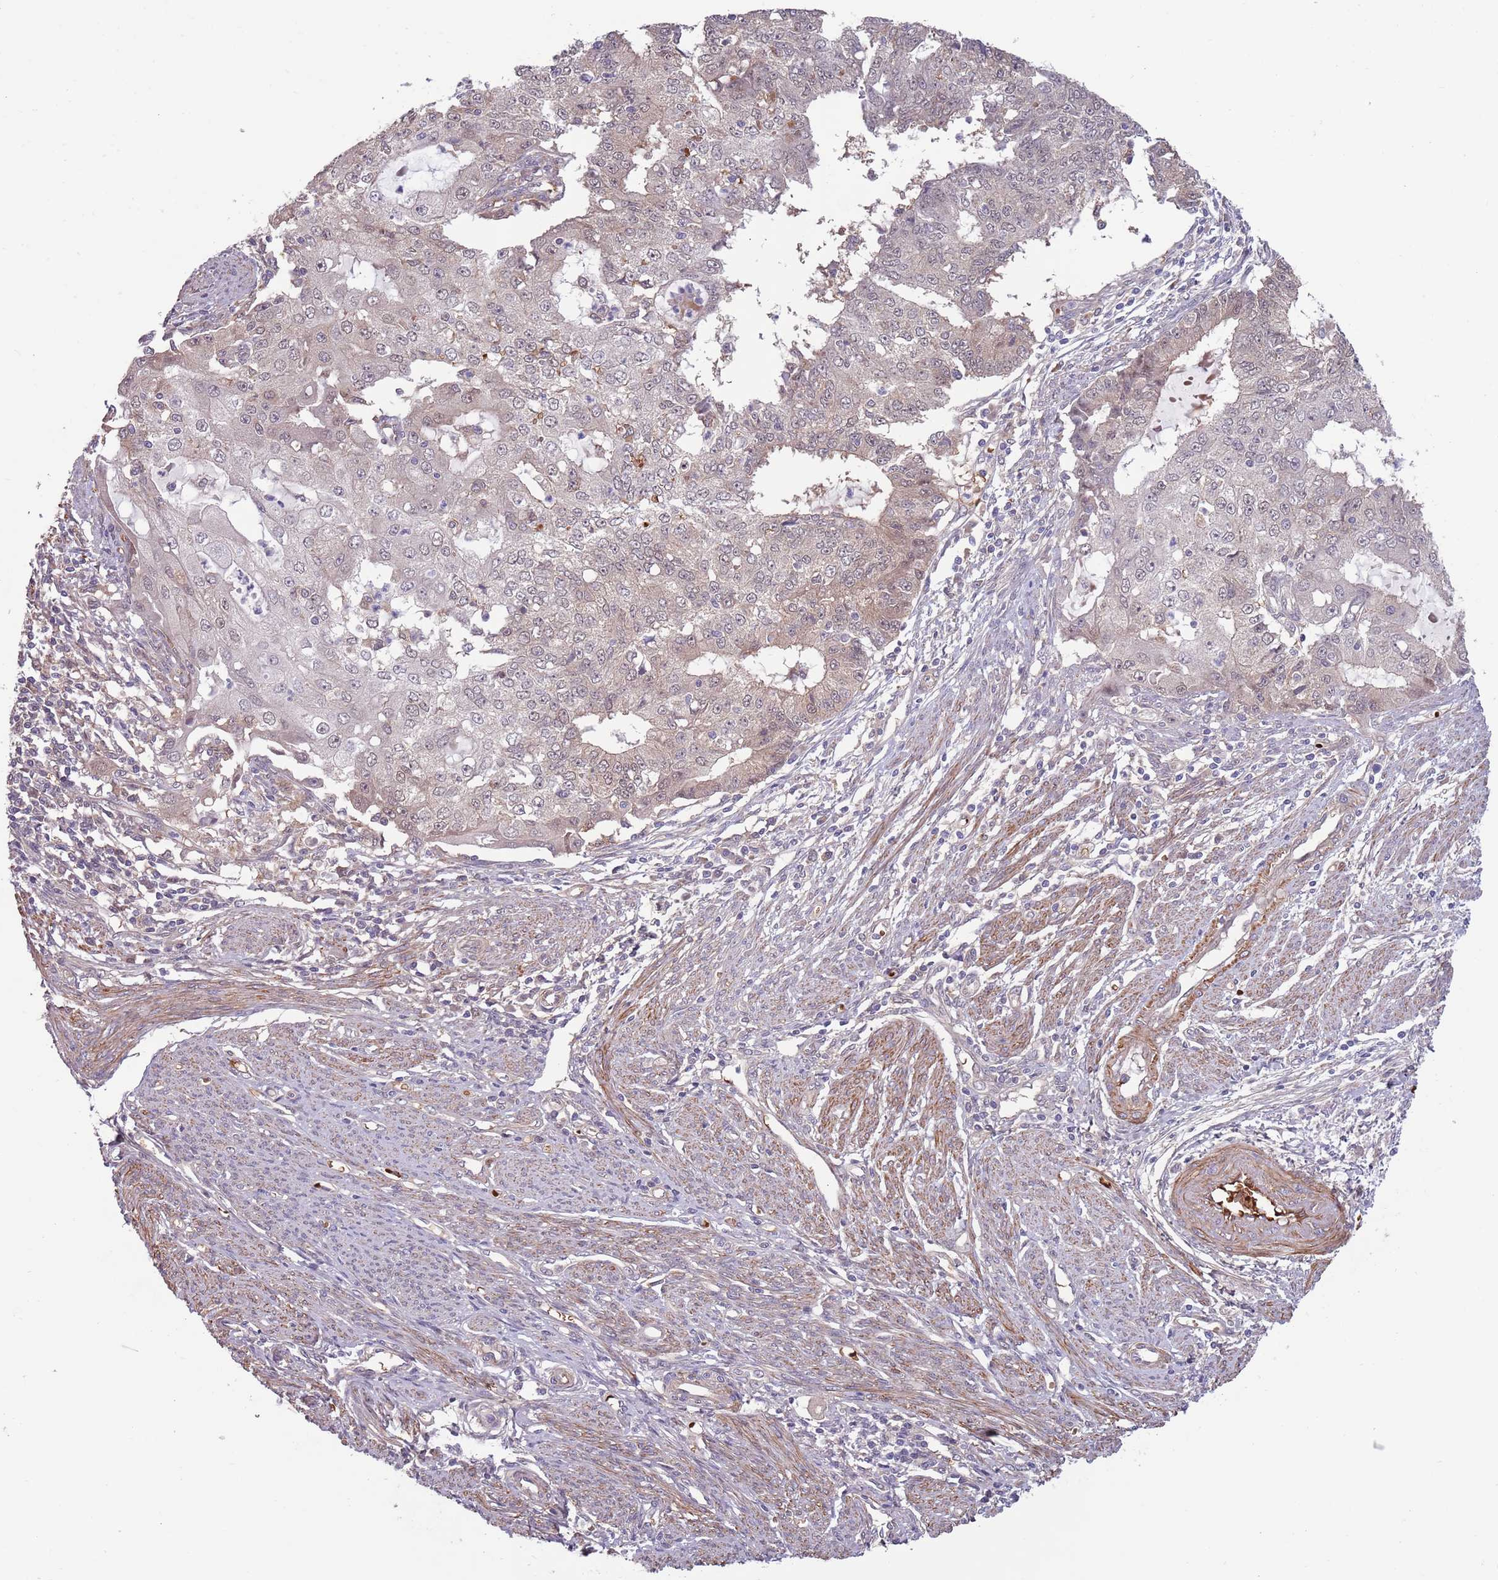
{"staining": {"intensity": "weak", "quantity": ">75%", "location": "nuclear"}, "tissue": "endometrial cancer", "cell_type": "Tumor cells", "image_type": "cancer", "snomed": [{"axis": "morphology", "description": "Adenocarcinoma, NOS"}, {"axis": "topography", "description": "Endometrium"}], "caption": "A low amount of weak nuclear positivity is appreciated in about >75% of tumor cells in endometrial cancer (adenocarcinoma) tissue.", "gene": "CLNS1A", "patient": {"sex": "female", "age": 56}}